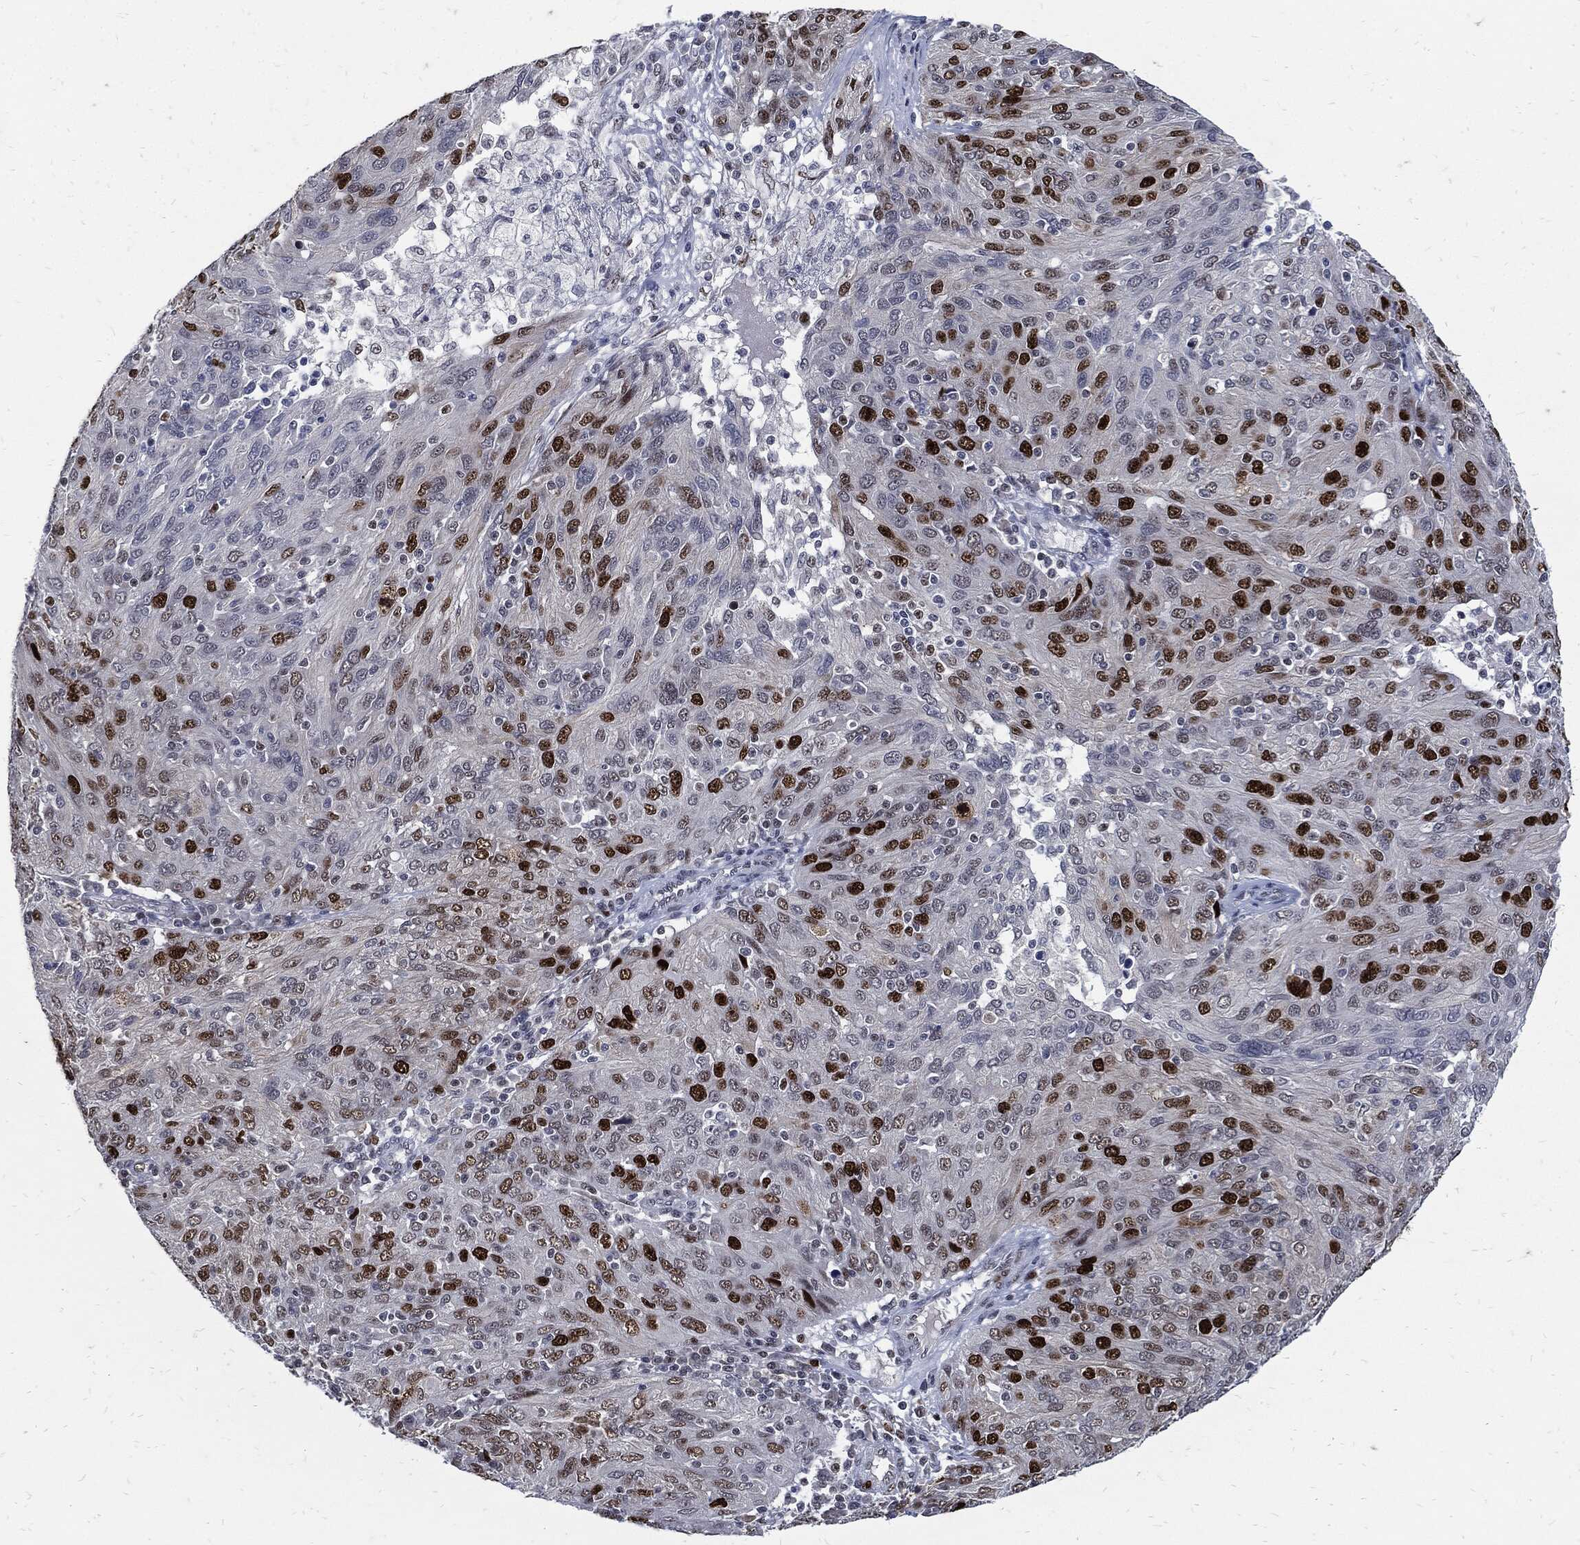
{"staining": {"intensity": "strong", "quantity": "<25%", "location": "nuclear"}, "tissue": "ovarian cancer", "cell_type": "Tumor cells", "image_type": "cancer", "snomed": [{"axis": "morphology", "description": "Carcinoma, endometroid"}, {"axis": "topography", "description": "Ovary"}], "caption": "Ovarian cancer stained with a protein marker displays strong staining in tumor cells.", "gene": "NBN", "patient": {"sex": "female", "age": 50}}